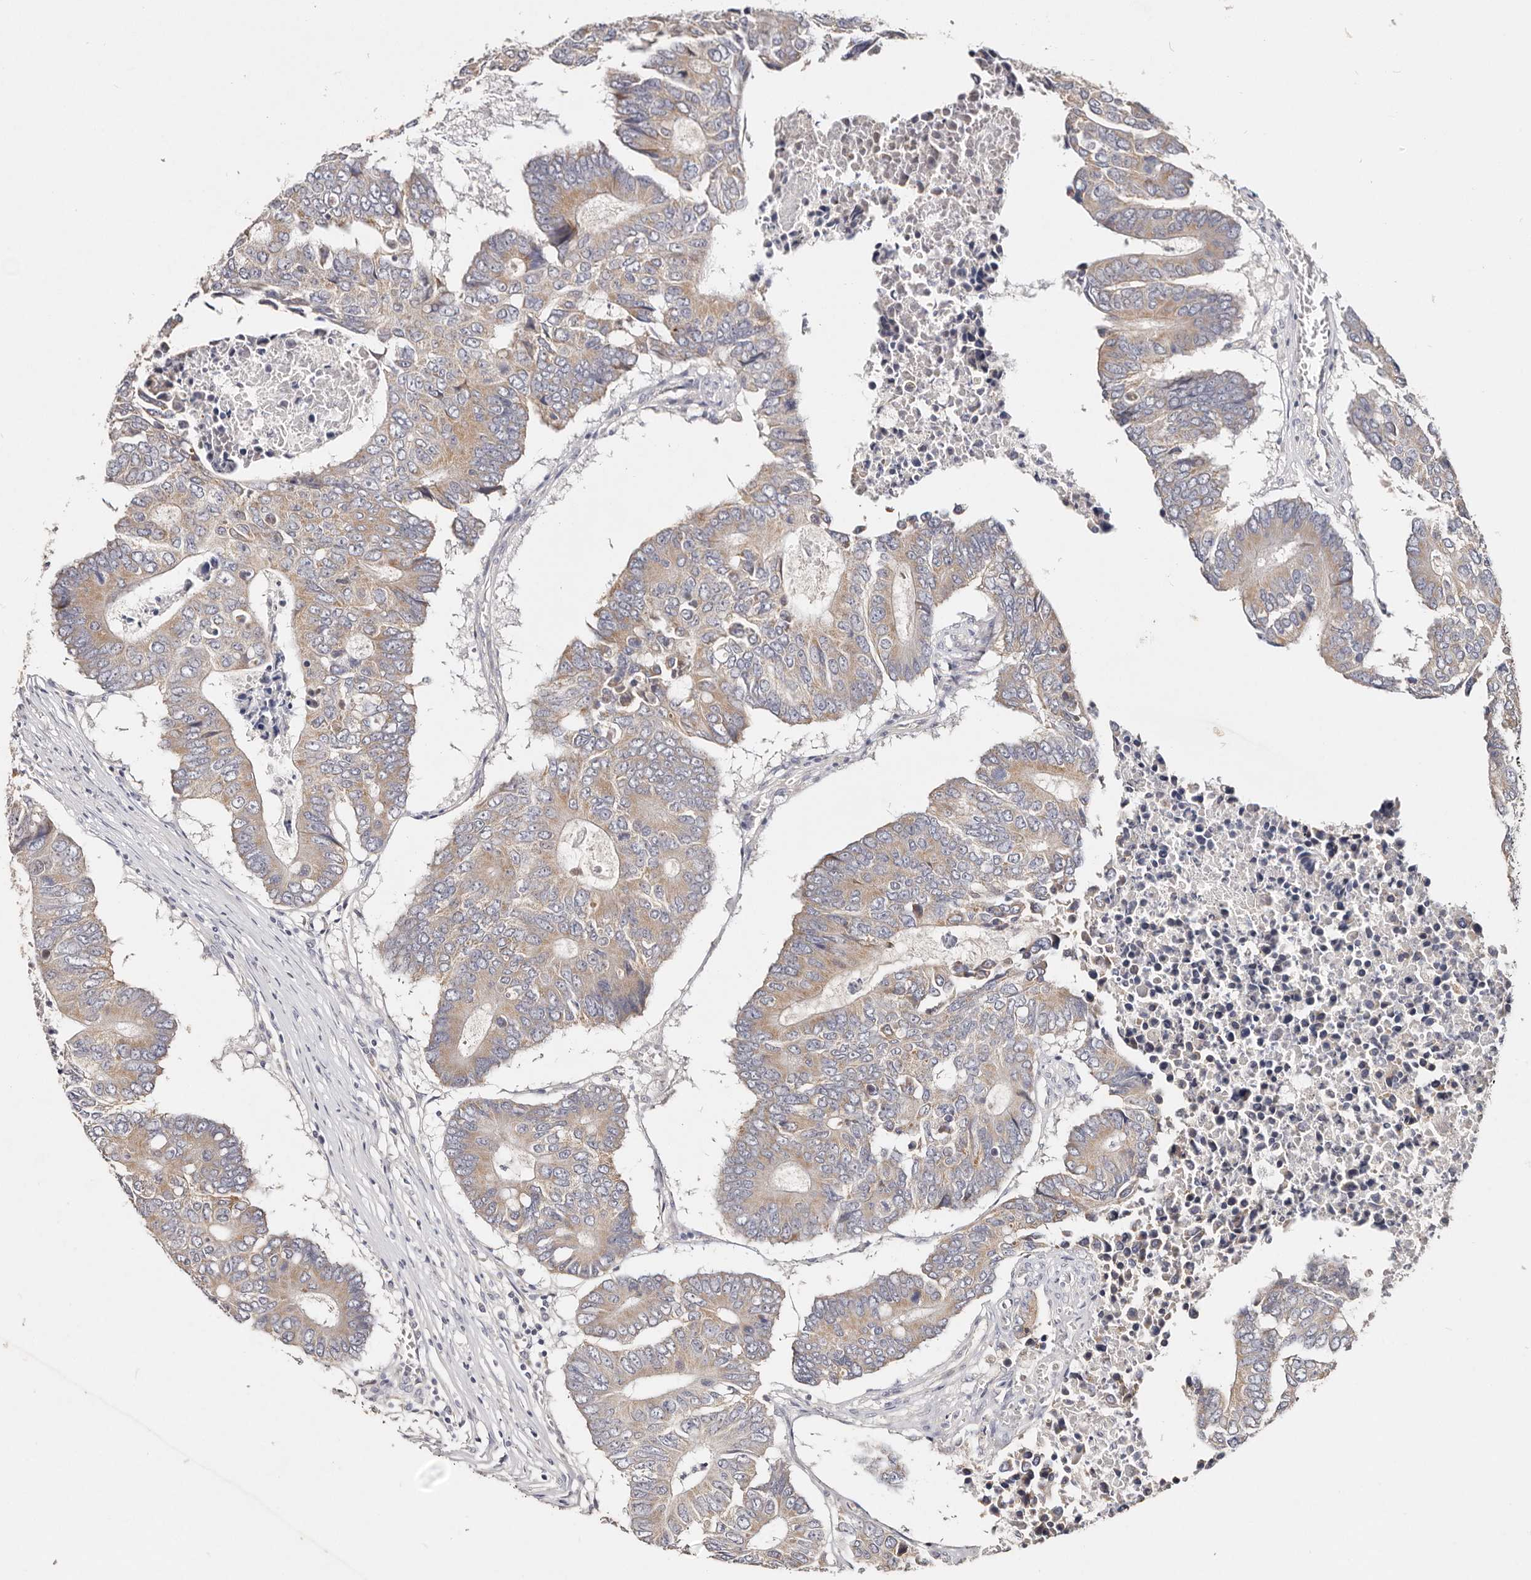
{"staining": {"intensity": "weak", "quantity": ">75%", "location": "cytoplasmic/membranous"}, "tissue": "colorectal cancer", "cell_type": "Tumor cells", "image_type": "cancer", "snomed": [{"axis": "morphology", "description": "Adenocarcinoma, NOS"}, {"axis": "topography", "description": "Colon"}], "caption": "This micrograph shows colorectal adenocarcinoma stained with immunohistochemistry to label a protein in brown. The cytoplasmic/membranous of tumor cells show weak positivity for the protein. Nuclei are counter-stained blue.", "gene": "VIPAS39", "patient": {"sex": "male", "age": 87}}